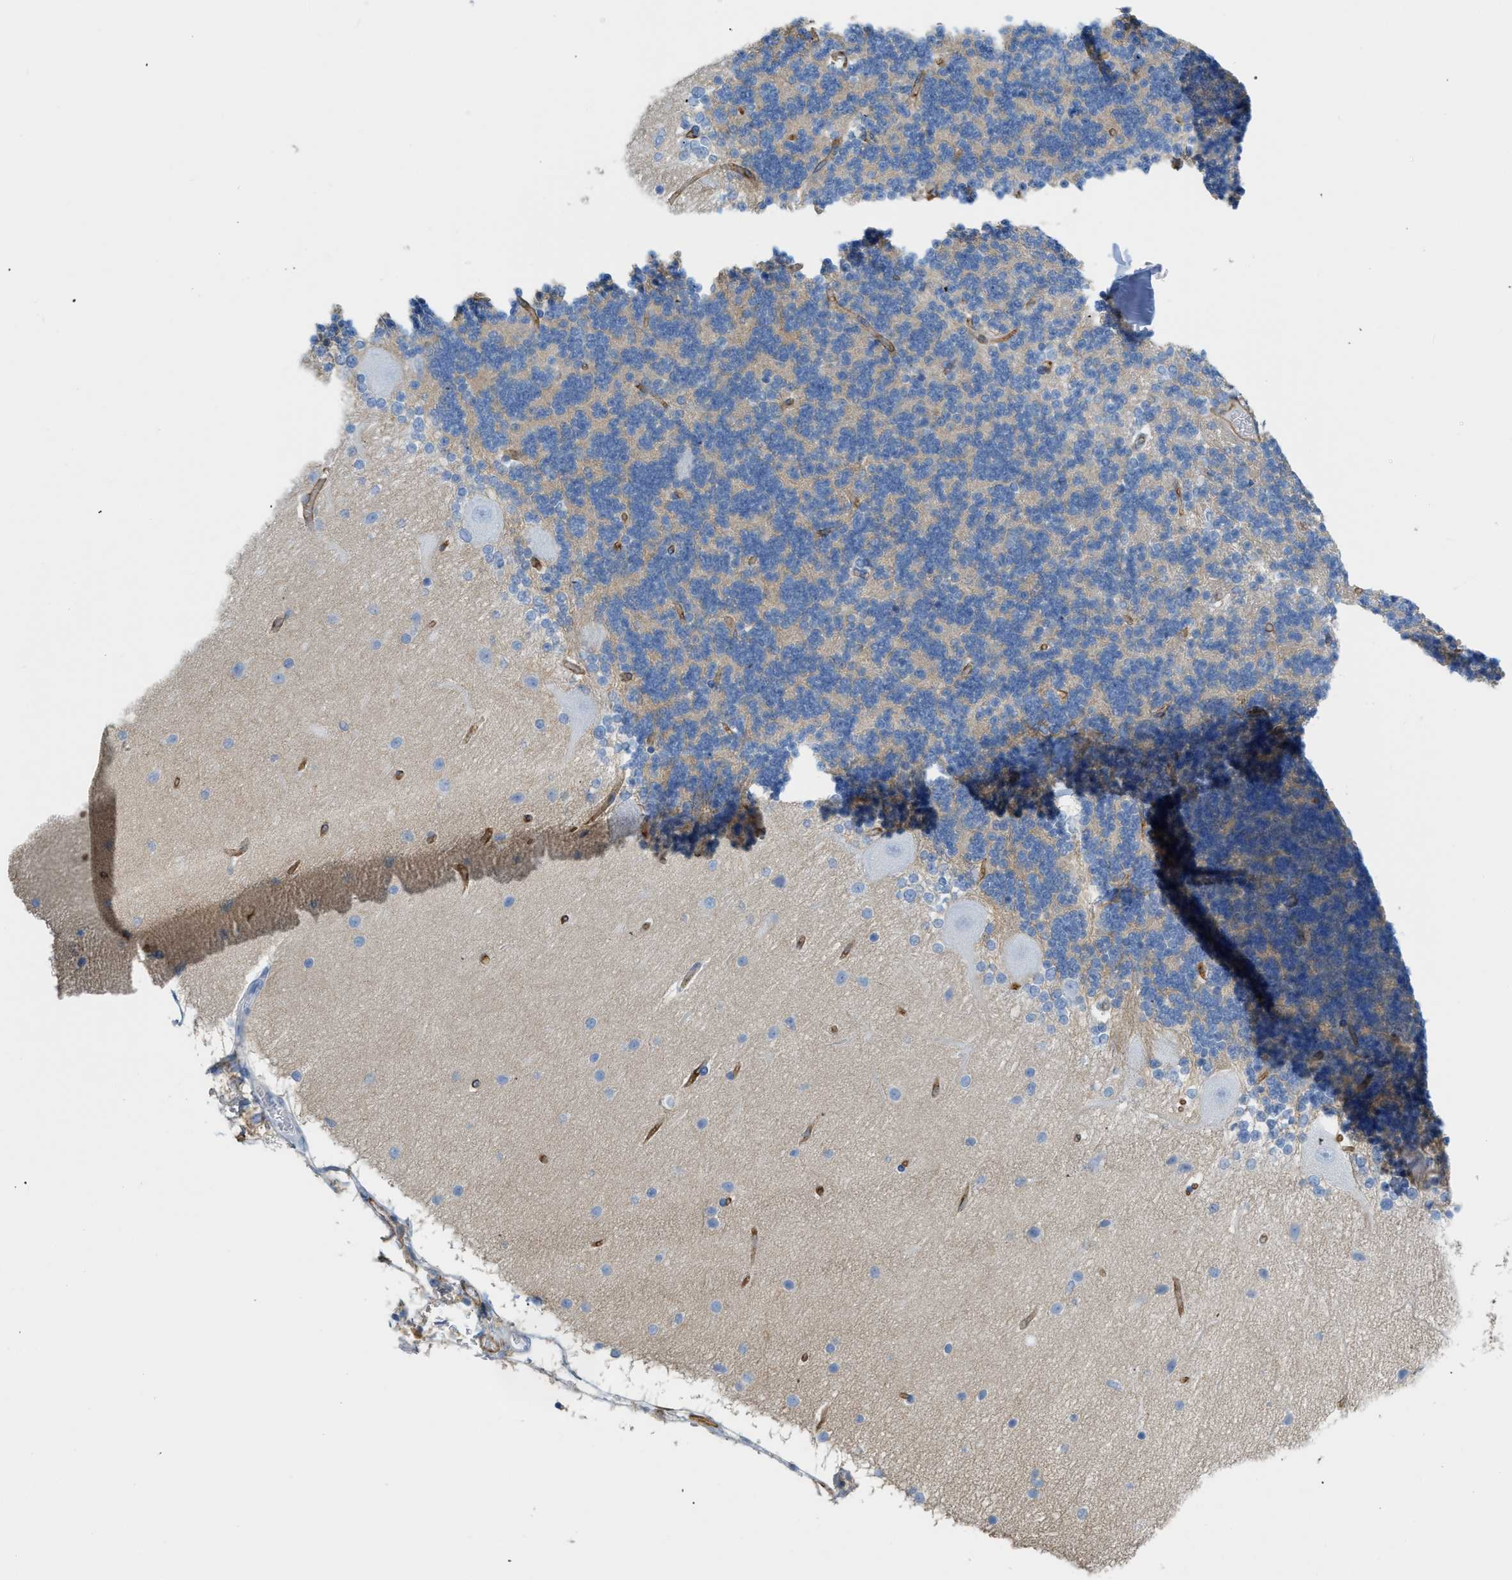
{"staining": {"intensity": "negative", "quantity": "none", "location": "none"}, "tissue": "cerebellum", "cell_type": "Cells in granular layer", "image_type": "normal", "snomed": [{"axis": "morphology", "description": "Normal tissue, NOS"}, {"axis": "topography", "description": "Cerebellum"}], "caption": "IHC micrograph of normal cerebellum stained for a protein (brown), which shows no positivity in cells in granular layer. Brightfield microscopy of immunohistochemistry stained with DAB (brown) and hematoxylin (blue), captured at high magnification.", "gene": "SLC3A2", "patient": {"sex": "female", "age": 54}}